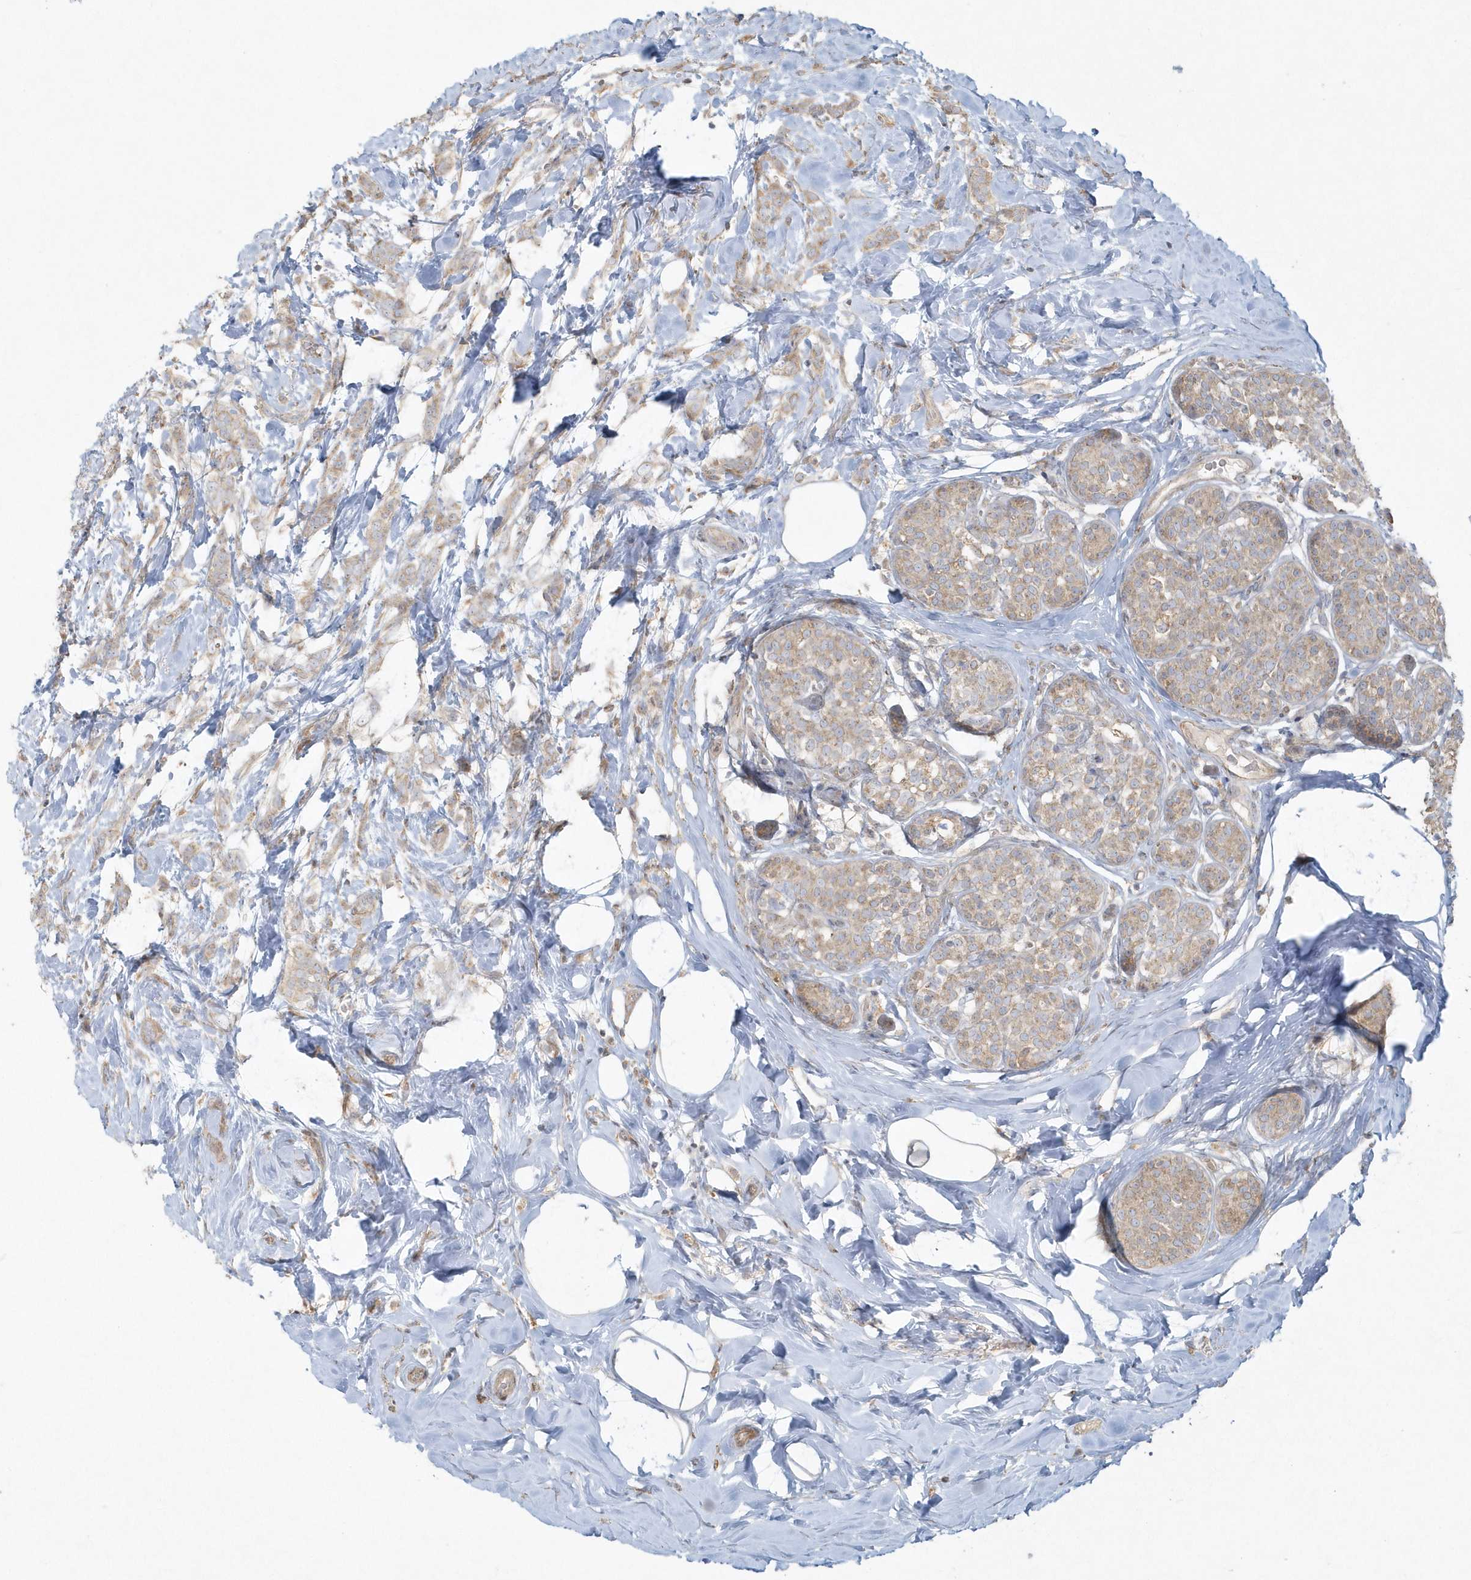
{"staining": {"intensity": "weak", "quantity": "25%-75%", "location": "cytoplasmic/membranous"}, "tissue": "breast cancer", "cell_type": "Tumor cells", "image_type": "cancer", "snomed": [{"axis": "morphology", "description": "Lobular carcinoma, in situ"}, {"axis": "morphology", "description": "Lobular carcinoma"}, {"axis": "topography", "description": "Breast"}], "caption": "This is an image of immunohistochemistry (IHC) staining of breast lobular carcinoma, which shows weak expression in the cytoplasmic/membranous of tumor cells.", "gene": "BLTP3A", "patient": {"sex": "female", "age": 41}}